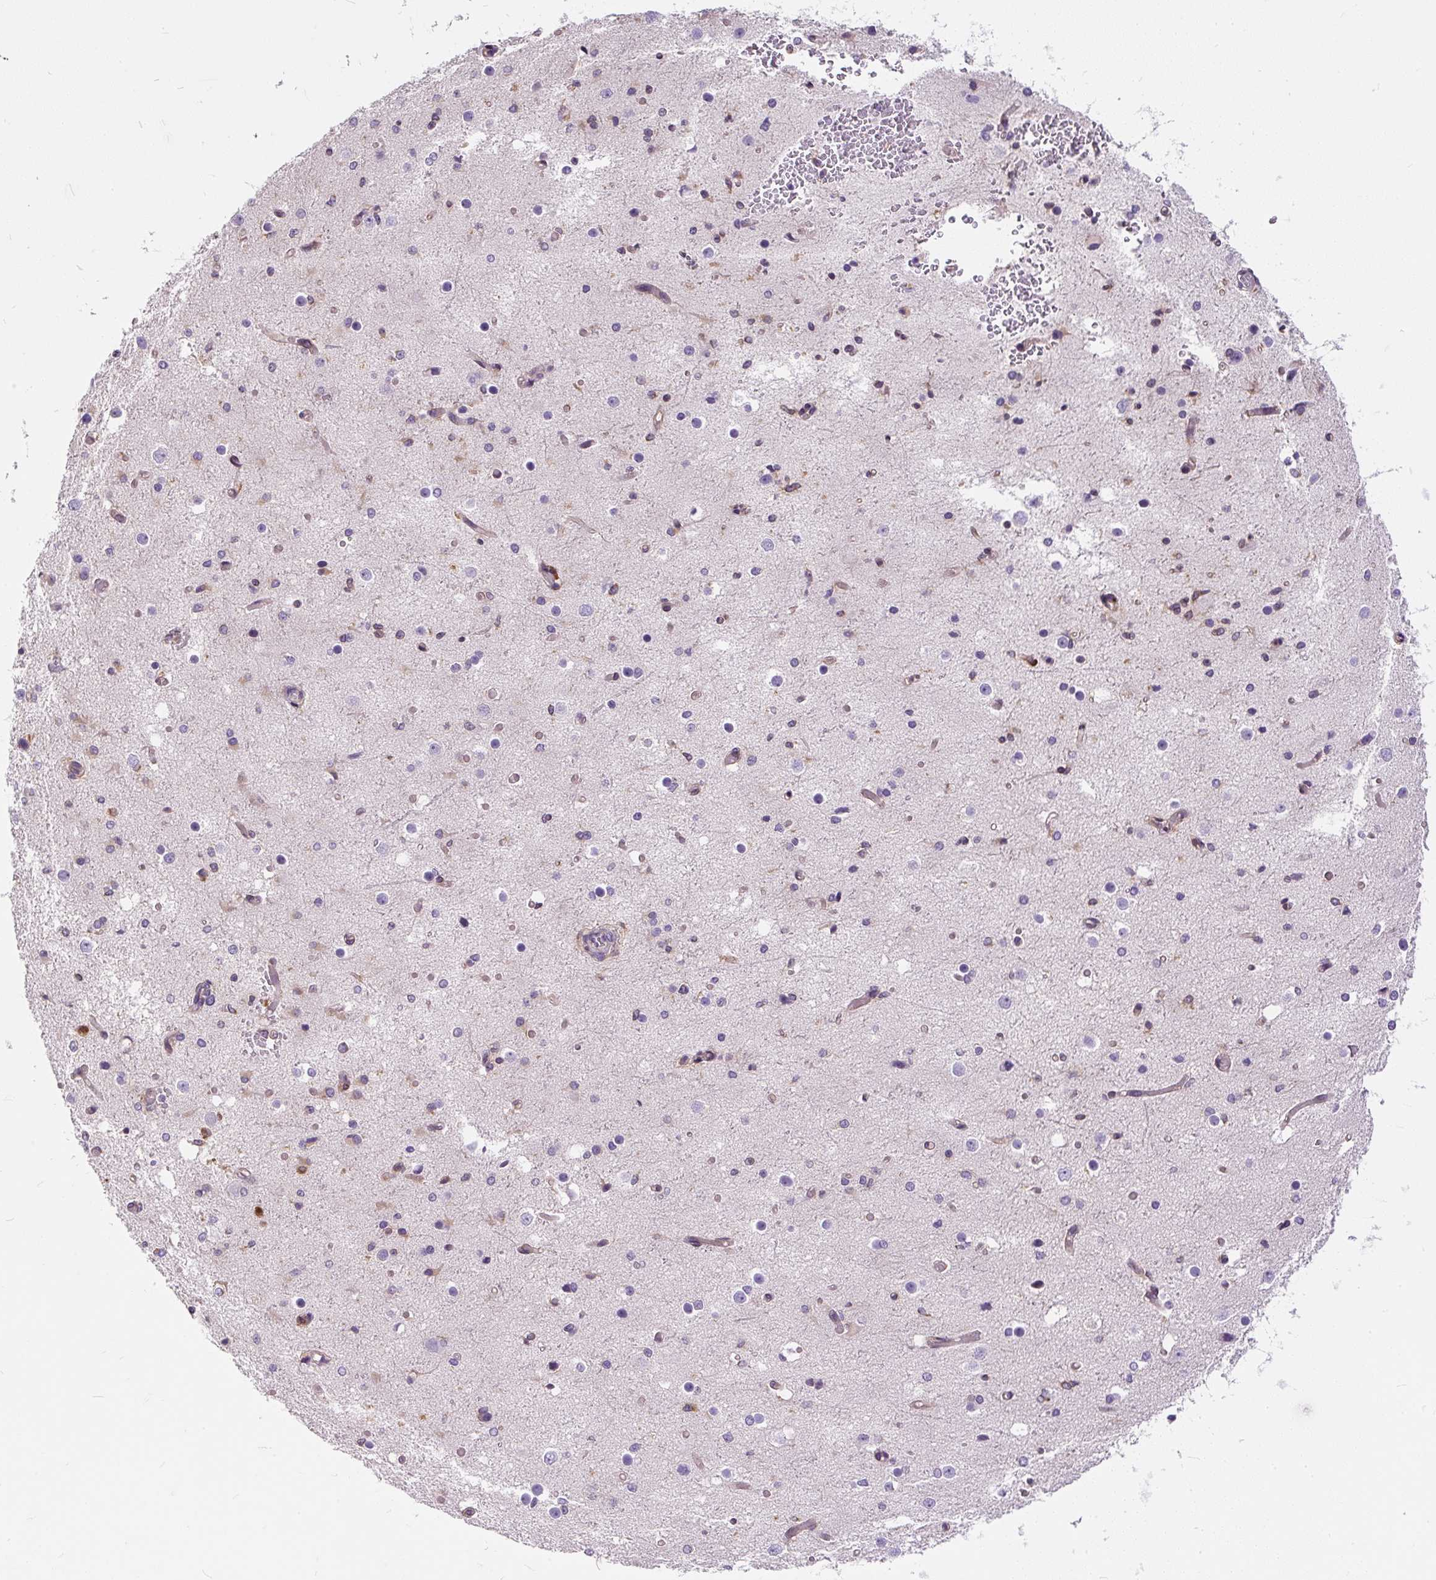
{"staining": {"intensity": "weak", "quantity": "25%-75%", "location": "cytoplasmic/membranous"}, "tissue": "cerebral cortex", "cell_type": "Endothelial cells", "image_type": "normal", "snomed": [{"axis": "morphology", "description": "Normal tissue, NOS"}, {"axis": "morphology", "description": "Inflammation, NOS"}, {"axis": "topography", "description": "Cerebral cortex"}], "caption": "Cerebral cortex stained for a protein exhibits weak cytoplasmic/membranous positivity in endothelial cells.", "gene": "CYP20A1", "patient": {"sex": "male", "age": 6}}